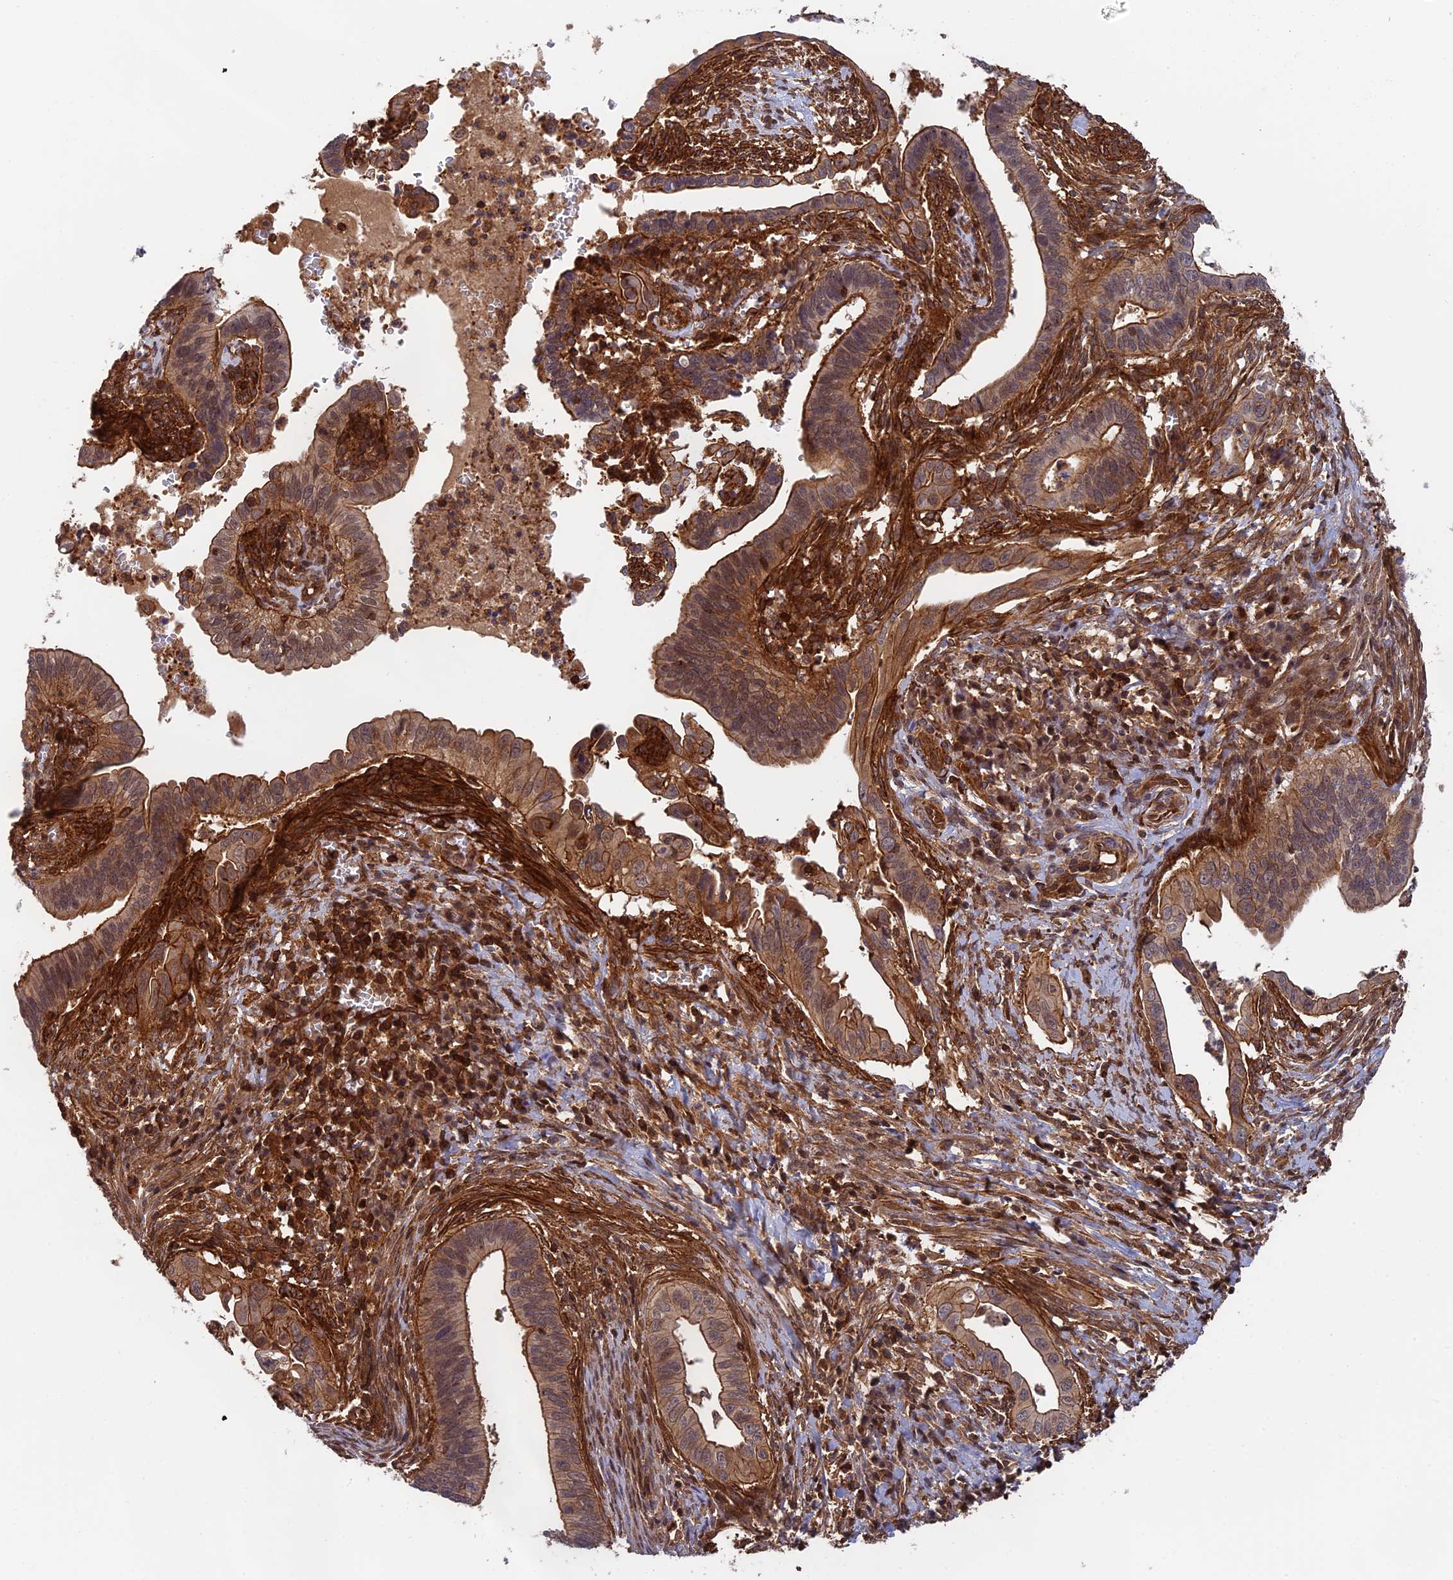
{"staining": {"intensity": "moderate", "quantity": ">75%", "location": "cytoplasmic/membranous"}, "tissue": "cervical cancer", "cell_type": "Tumor cells", "image_type": "cancer", "snomed": [{"axis": "morphology", "description": "Adenocarcinoma, NOS"}, {"axis": "topography", "description": "Cervix"}], "caption": "About >75% of tumor cells in adenocarcinoma (cervical) demonstrate moderate cytoplasmic/membranous protein staining as visualized by brown immunohistochemical staining.", "gene": "OSBPL1A", "patient": {"sex": "female", "age": 42}}